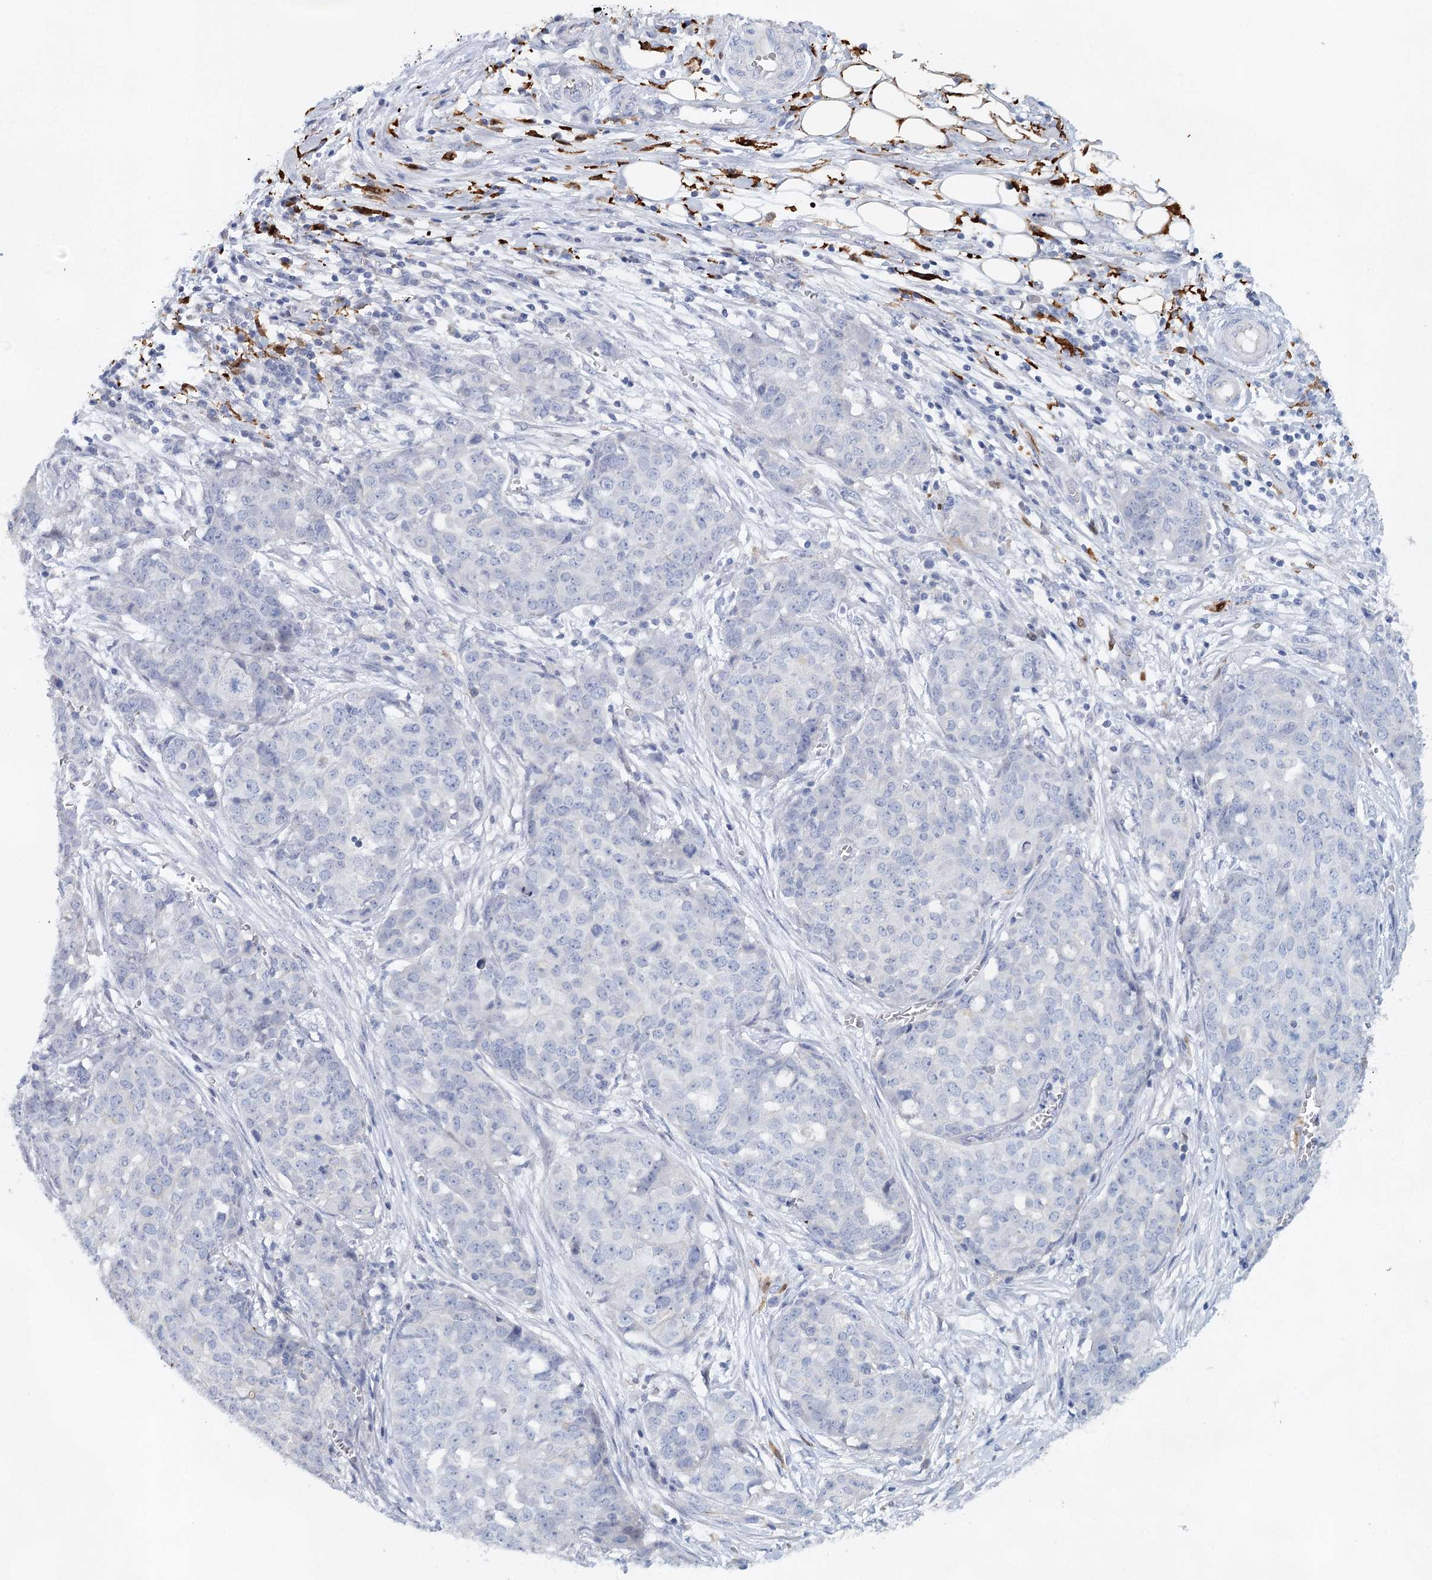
{"staining": {"intensity": "negative", "quantity": "none", "location": "none"}, "tissue": "ovarian cancer", "cell_type": "Tumor cells", "image_type": "cancer", "snomed": [{"axis": "morphology", "description": "Cystadenocarcinoma, serous, NOS"}, {"axis": "topography", "description": "Soft tissue"}, {"axis": "topography", "description": "Ovary"}], "caption": "High power microscopy image of an immunohistochemistry (IHC) photomicrograph of ovarian cancer, revealing no significant positivity in tumor cells. Nuclei are stained in blue.", "gene": "SLC19A3", "patient": {"sex": "female", "age": 57}}